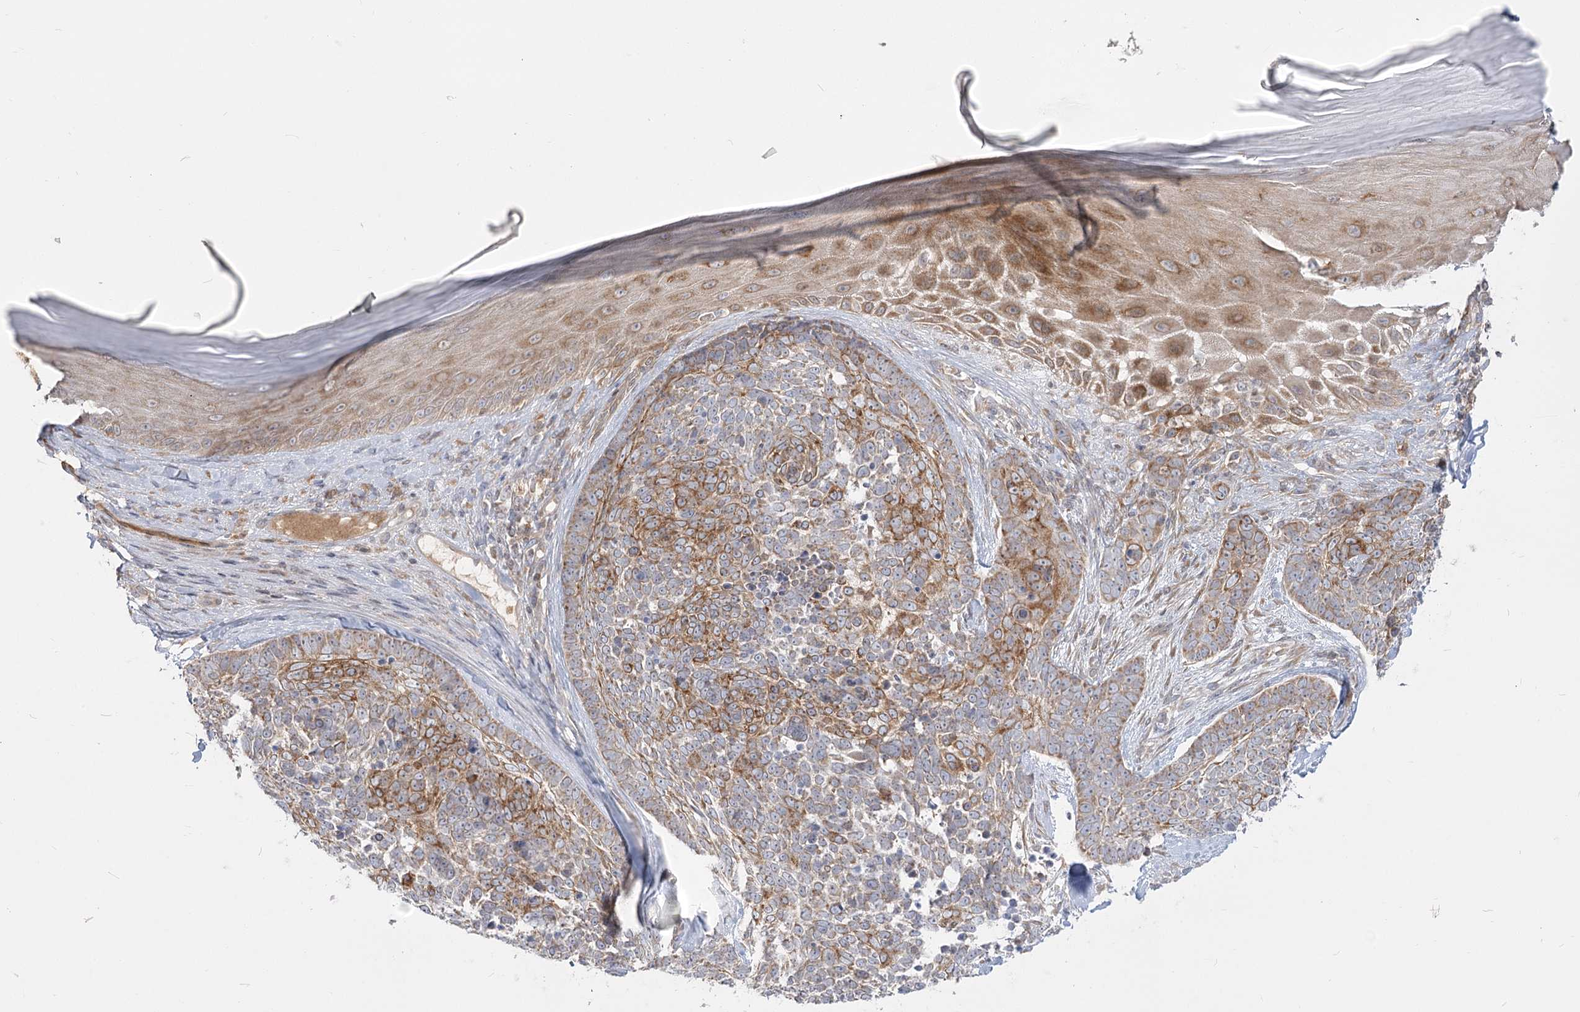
{"staining": {"intensity": "moderate", "quantity": "25%-75%", "location": "cytoplasmic/membranous"}, "tissue": "skin cancer", "cell_type": "Tumor cells", "image_type": "cancer", "snomed": [{"axis": "morphology", "description": "Basal cell carcinoma"}, {"axis": "topography", "description": "Skin"}], "caption": "Skin basal cell carcinoma stained for a protein shows moderate cytoplasmic/membranous positivity in tumor cells.", "gene": "MTMR3", "patient": {"sex": "female", "age": 81}}